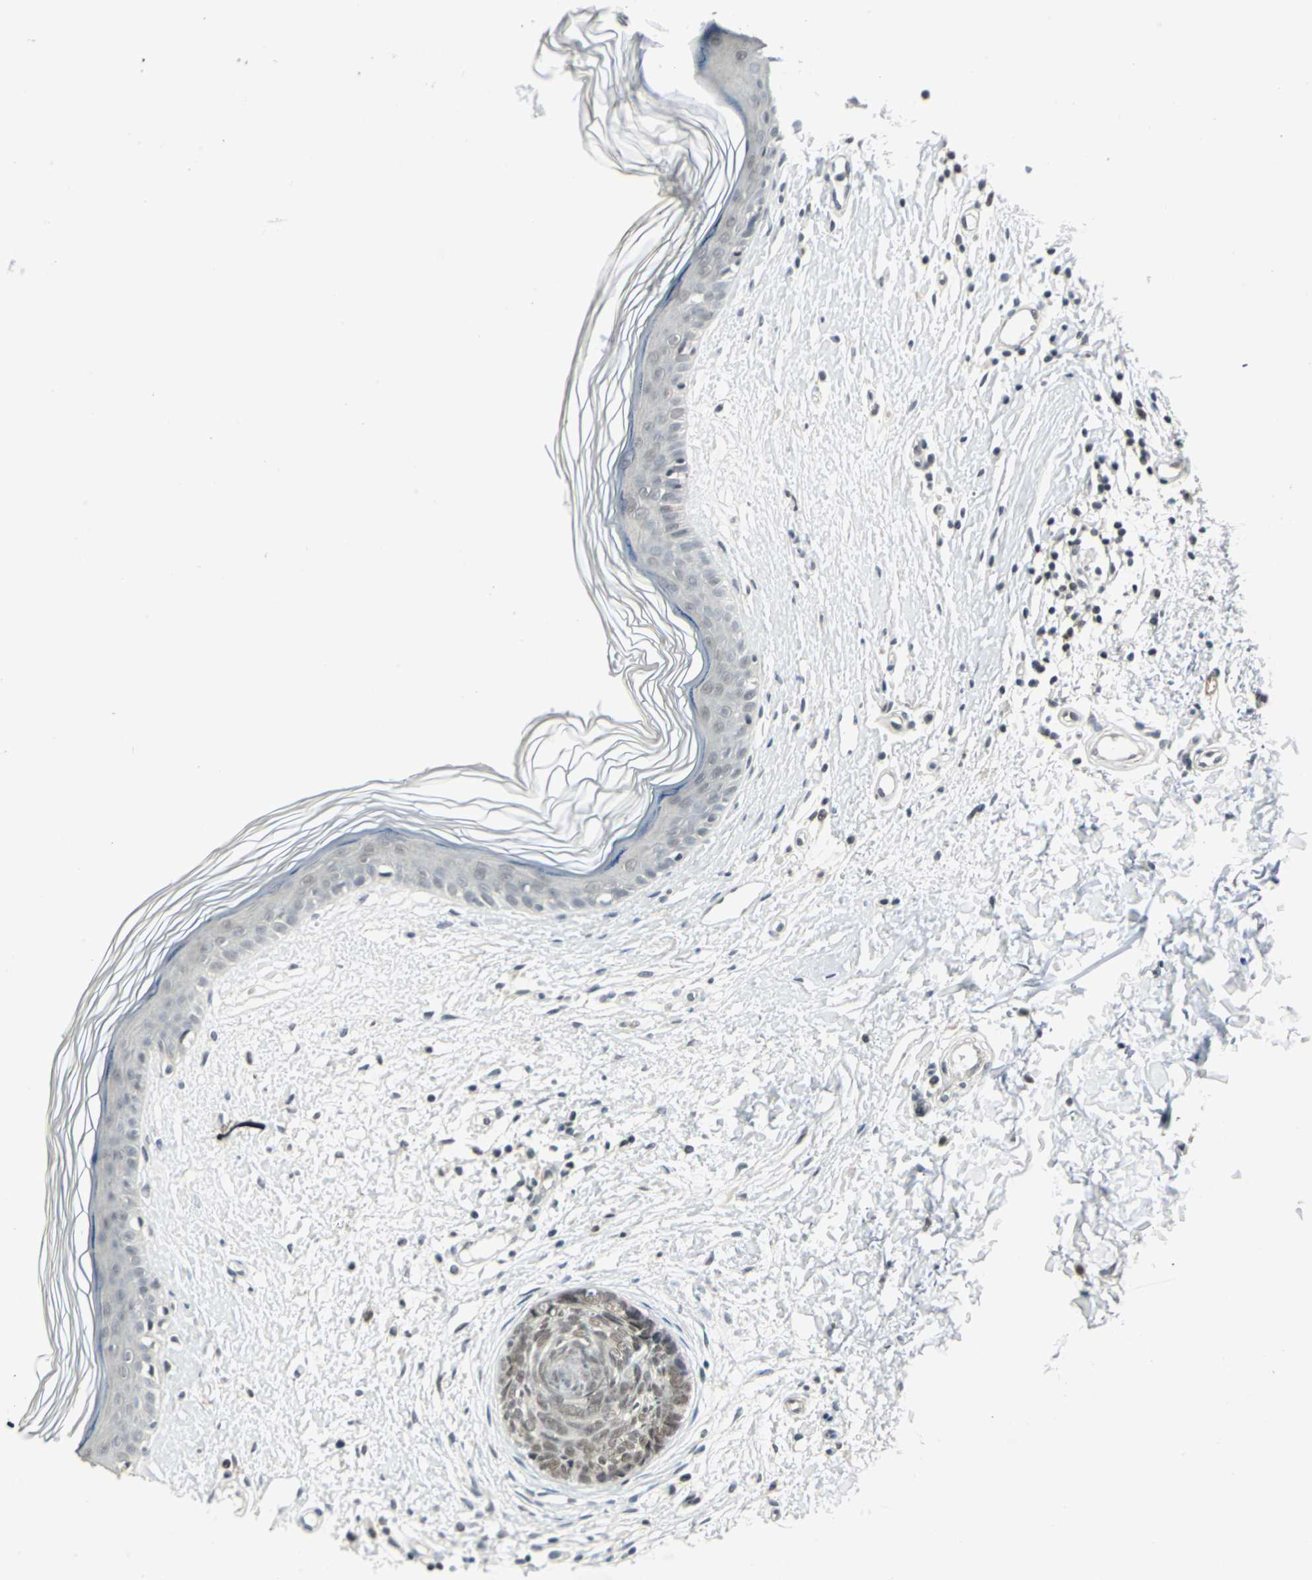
{"staining": {"intensity": "weak", "quantity": "25%-75%", "location": "nuclear"}, "tissue": "skin cancer", "cell_type": "Tumor cells", "image_type": "cancer", "snomed": [{"axis": "morphology", "description": "Normal tissue, NOS"}, {"axis": "morphology", "description": "Basal cell carcinoma"}, {"axis": "topography", "description": "Skin"}], "caption": "A high-resolution photomicrograph shows IHC staining of skin cancer (basal cell carcinoma), which shows weak nuclear expression in about 25%-75% of tumor cells.", "gene": "MTA1", "patient": {"sex": "female", "age": 61}}